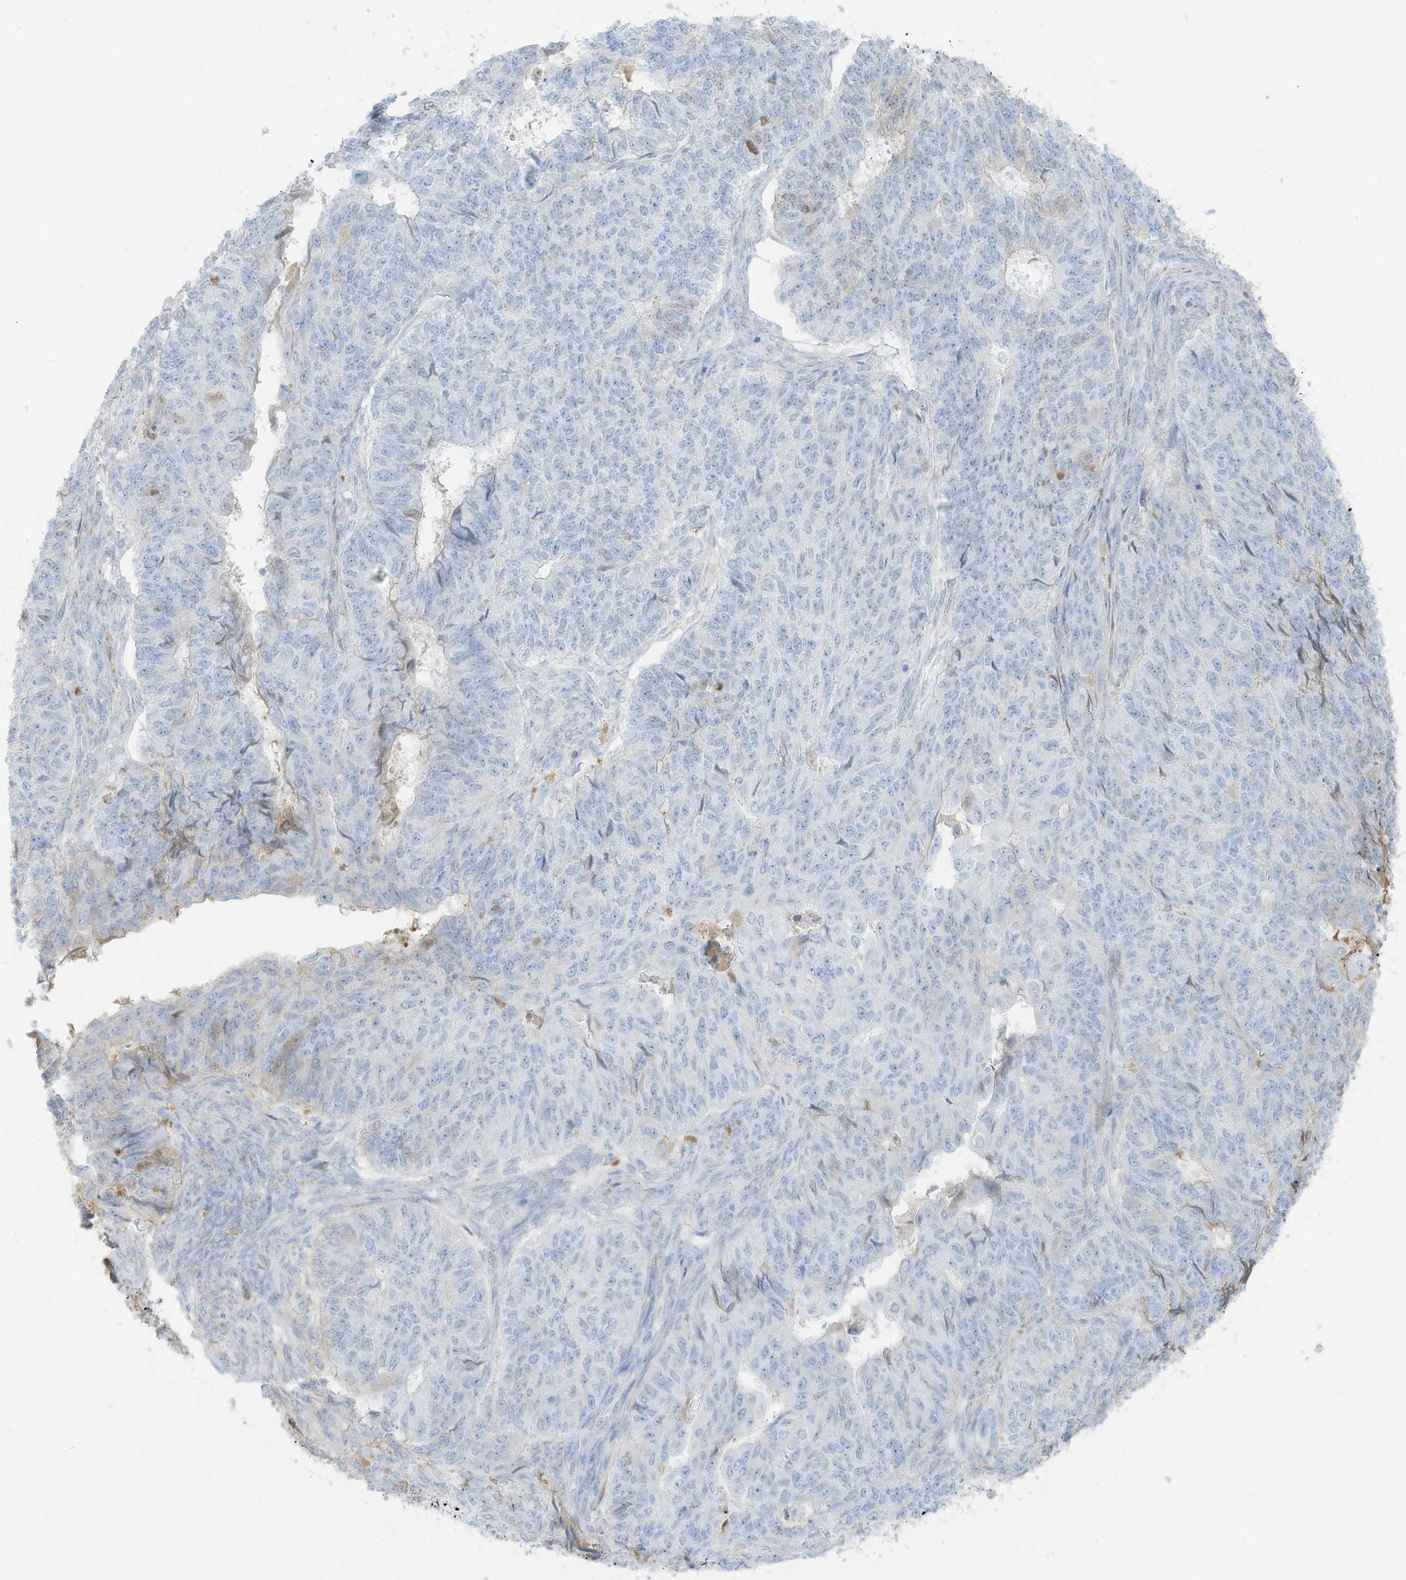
{"staining": {"intensity": "negative", "quantity": "none", "location": "none"}, "tissue": "endometrial cancer", "cell_type": "Tumor cells", "image_type": "cancer", "snomed": [{"axis": "morphology", "description": "Adenocarcinoma, NOS"}, {"axis": "topography", "description": "Endometrium"}], "caption": "Tumor cells are negative for protein expression in human endometrial cancer (adenocarcinoma).", "gene": "HSD17B13", "patient": {"sex": "female", "age": 32}}